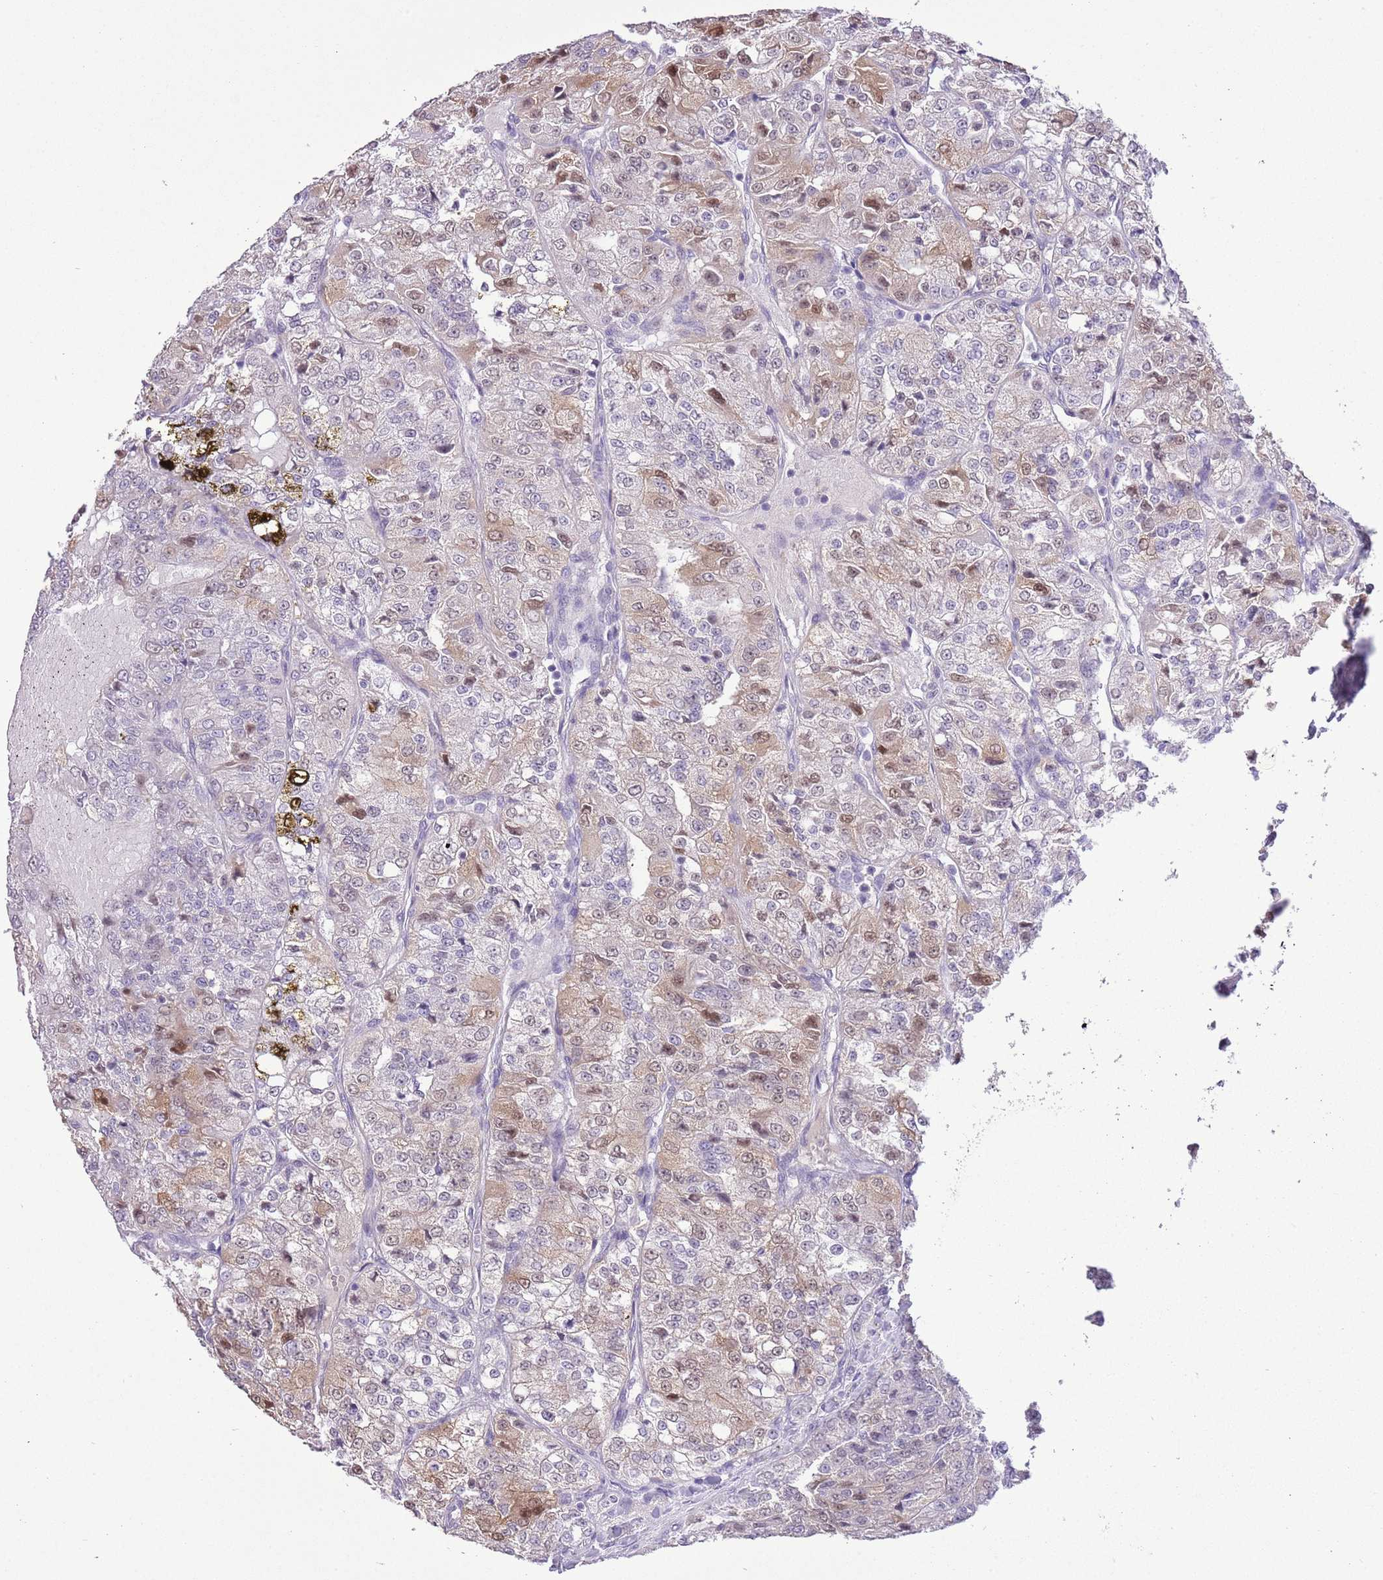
{"staining": {"intensity": "moderate", "quantity": "<25%", "location": "nuclear"}, "tissue": "renal cancer", "cell_type": "Tumor cells", "image_type": "cancer", "snomed": [{"axis": "morphology", "description": "Adenocarcinoma, NOS"}, {"axis": "topography", "description": "Kidney"}], "caption": "This is a photomicrograph of immunohistochemistry staining of adenocarcinoma (renal), which shows moderate positivity in the nuclear of tumor cells.", "gene": "MIDN", "patient": {"sex": "female", "age": 63}}